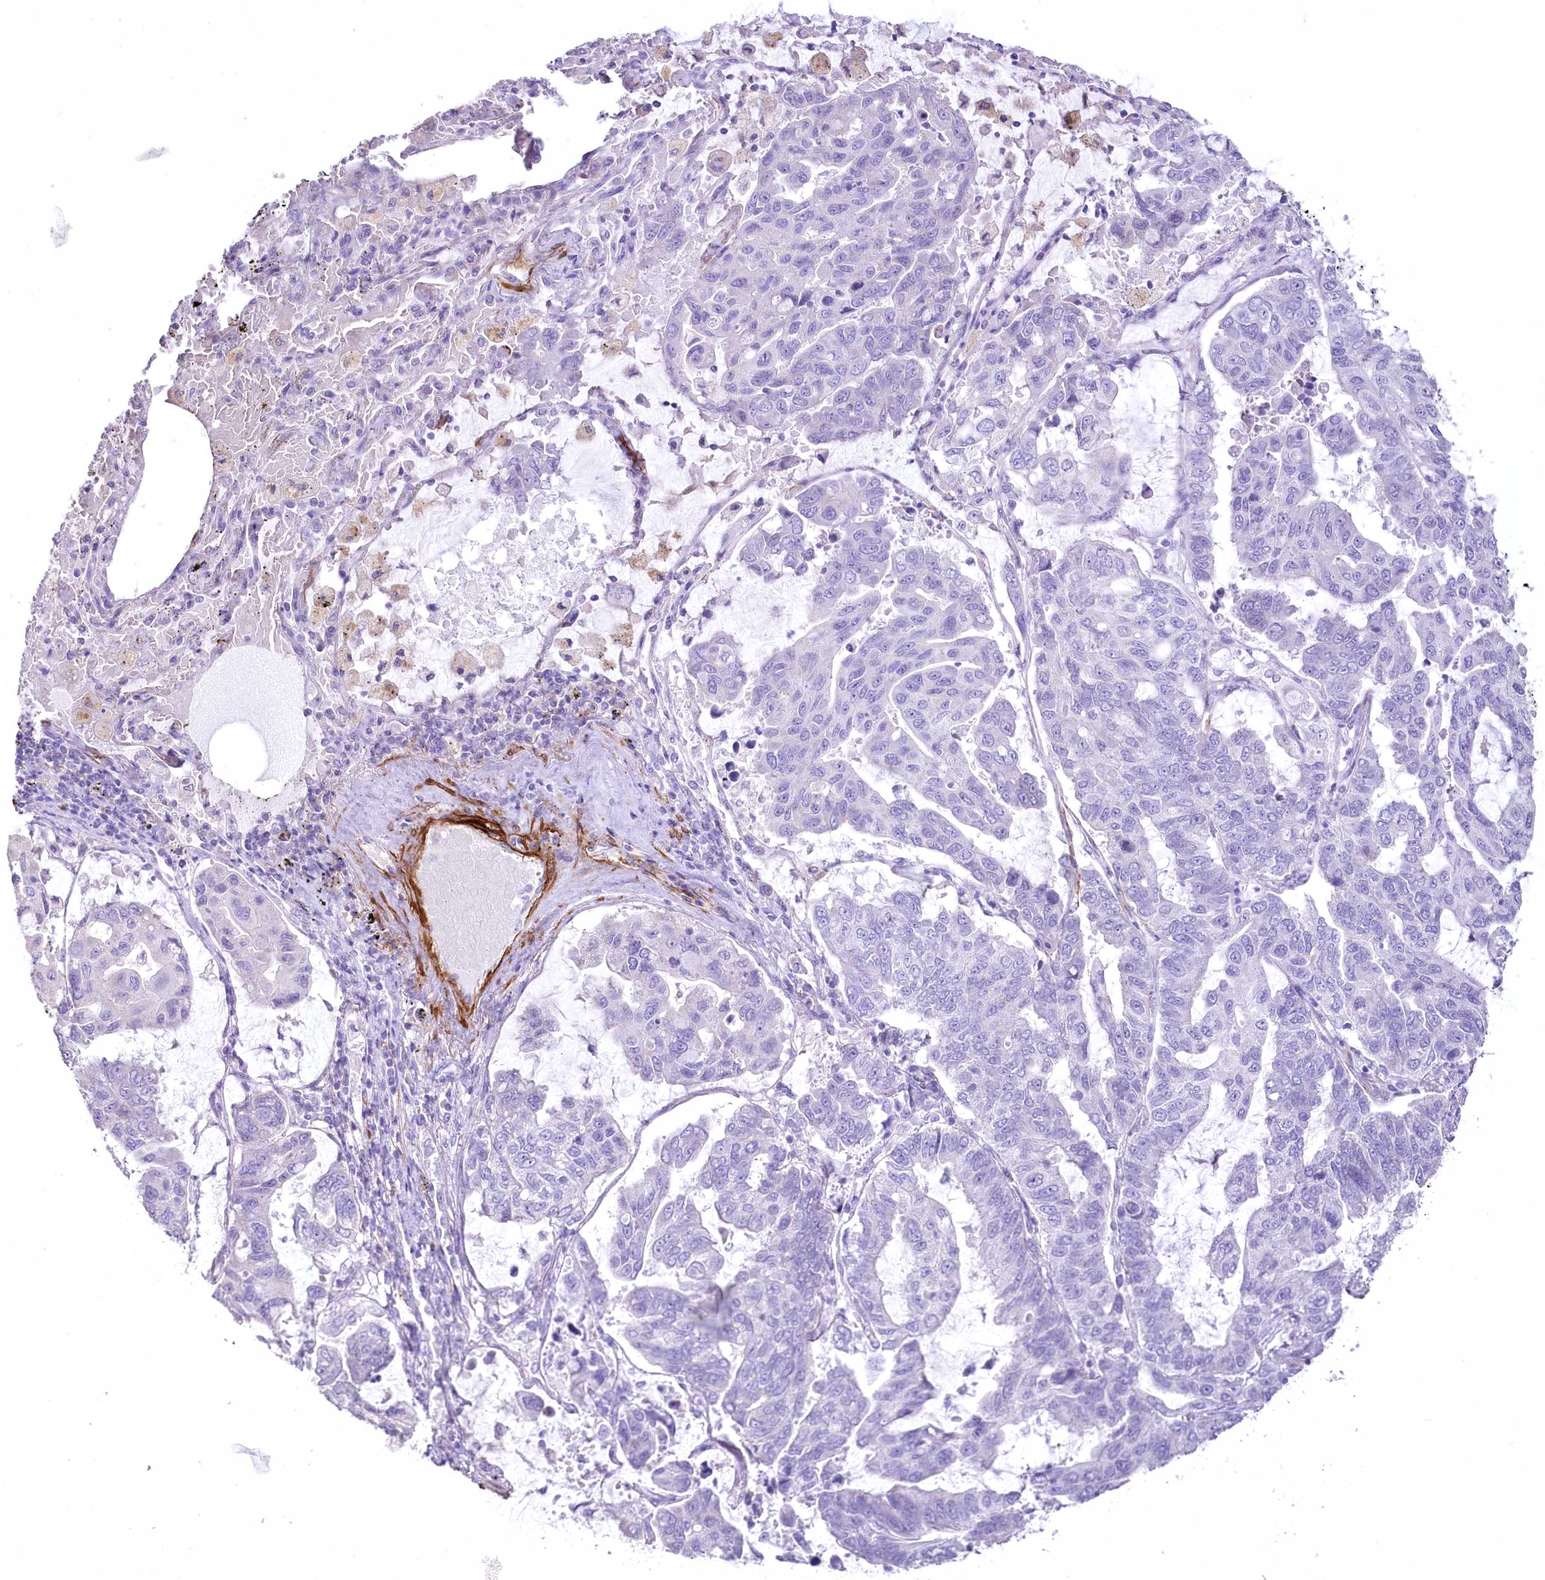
{"staining": {"intensity": "negative", "quantity": "none", "location": "none"}, "tissue": "lung cancer", "cell_type": "Tumor cells", "image_type": "cancer", "snomed": [{"axis": "morphology", "description": "Adenocarcinoma, NOS"}, {"axis": "topography", "description": "Lung"}], "caption": "Tumor cells show no significant positivity in lung cancer (adenocarcinoma). (DAB (3,3'-diaminobenzidine) immunohistochemistry with hematoxylin counter stain).", "gene": "SYNPO2", "patient": {"sex": "male", "age": 64}}